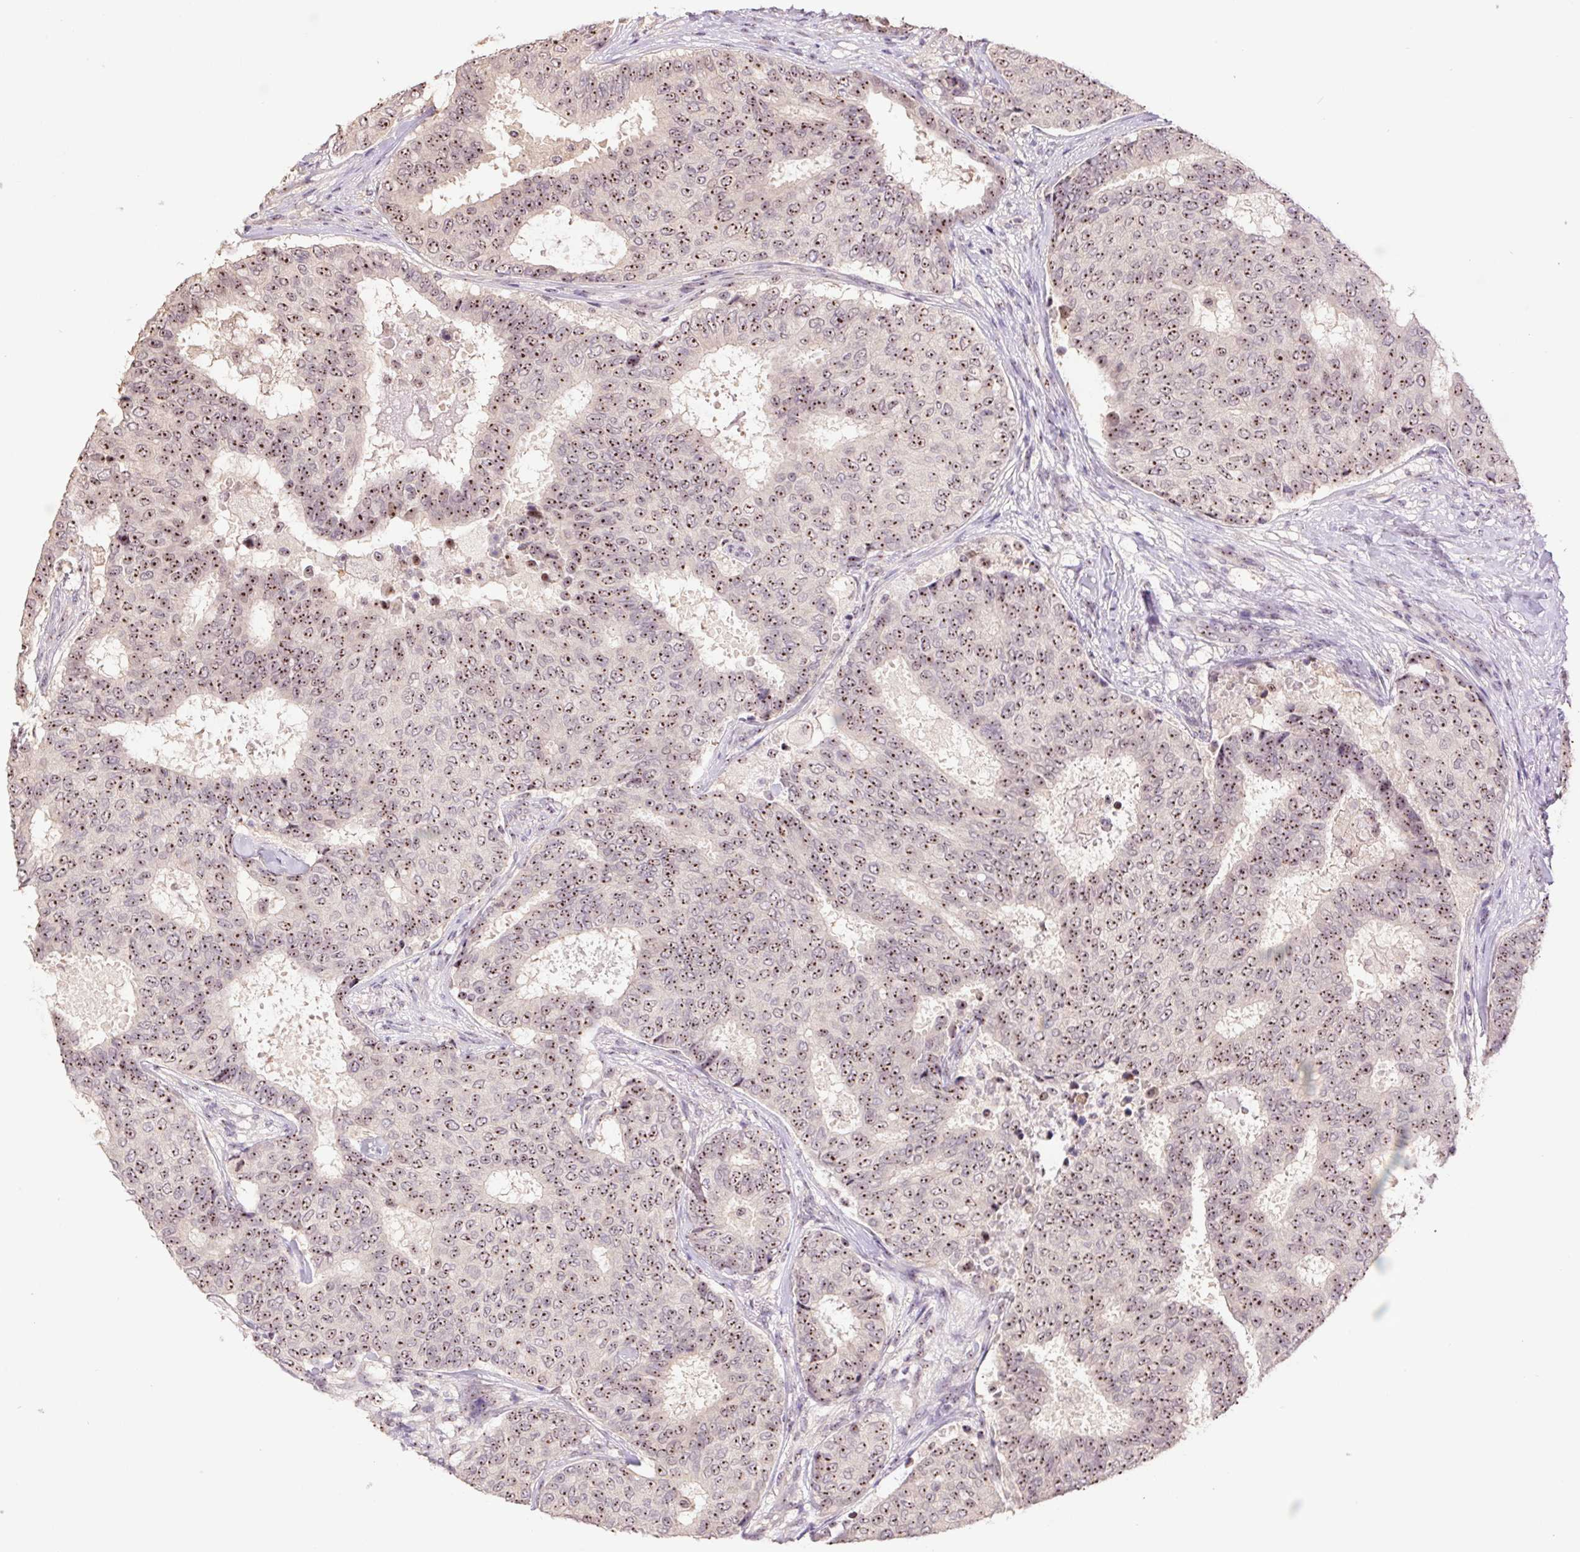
{"staining": {"intensity": "moderate", "quantity": ">75%", "location": "nuclear"}, "tissue": "breast cancer", "cell_type": "Tumor cells", "image_type": "cancer", "snomed": [{"axis": "morphology", "description": "Duct carcinoma"}, {"axis": "topography", "description": "Breast"}], "caption": "Immunohistochemical staining of breast infiltrating ductal carcinoma shows medium levels of moderate nuclear protein positivity in about >75% of tumor cells.", "gene": "BATF2", "patient": {"sex": "female", "age": 75}}